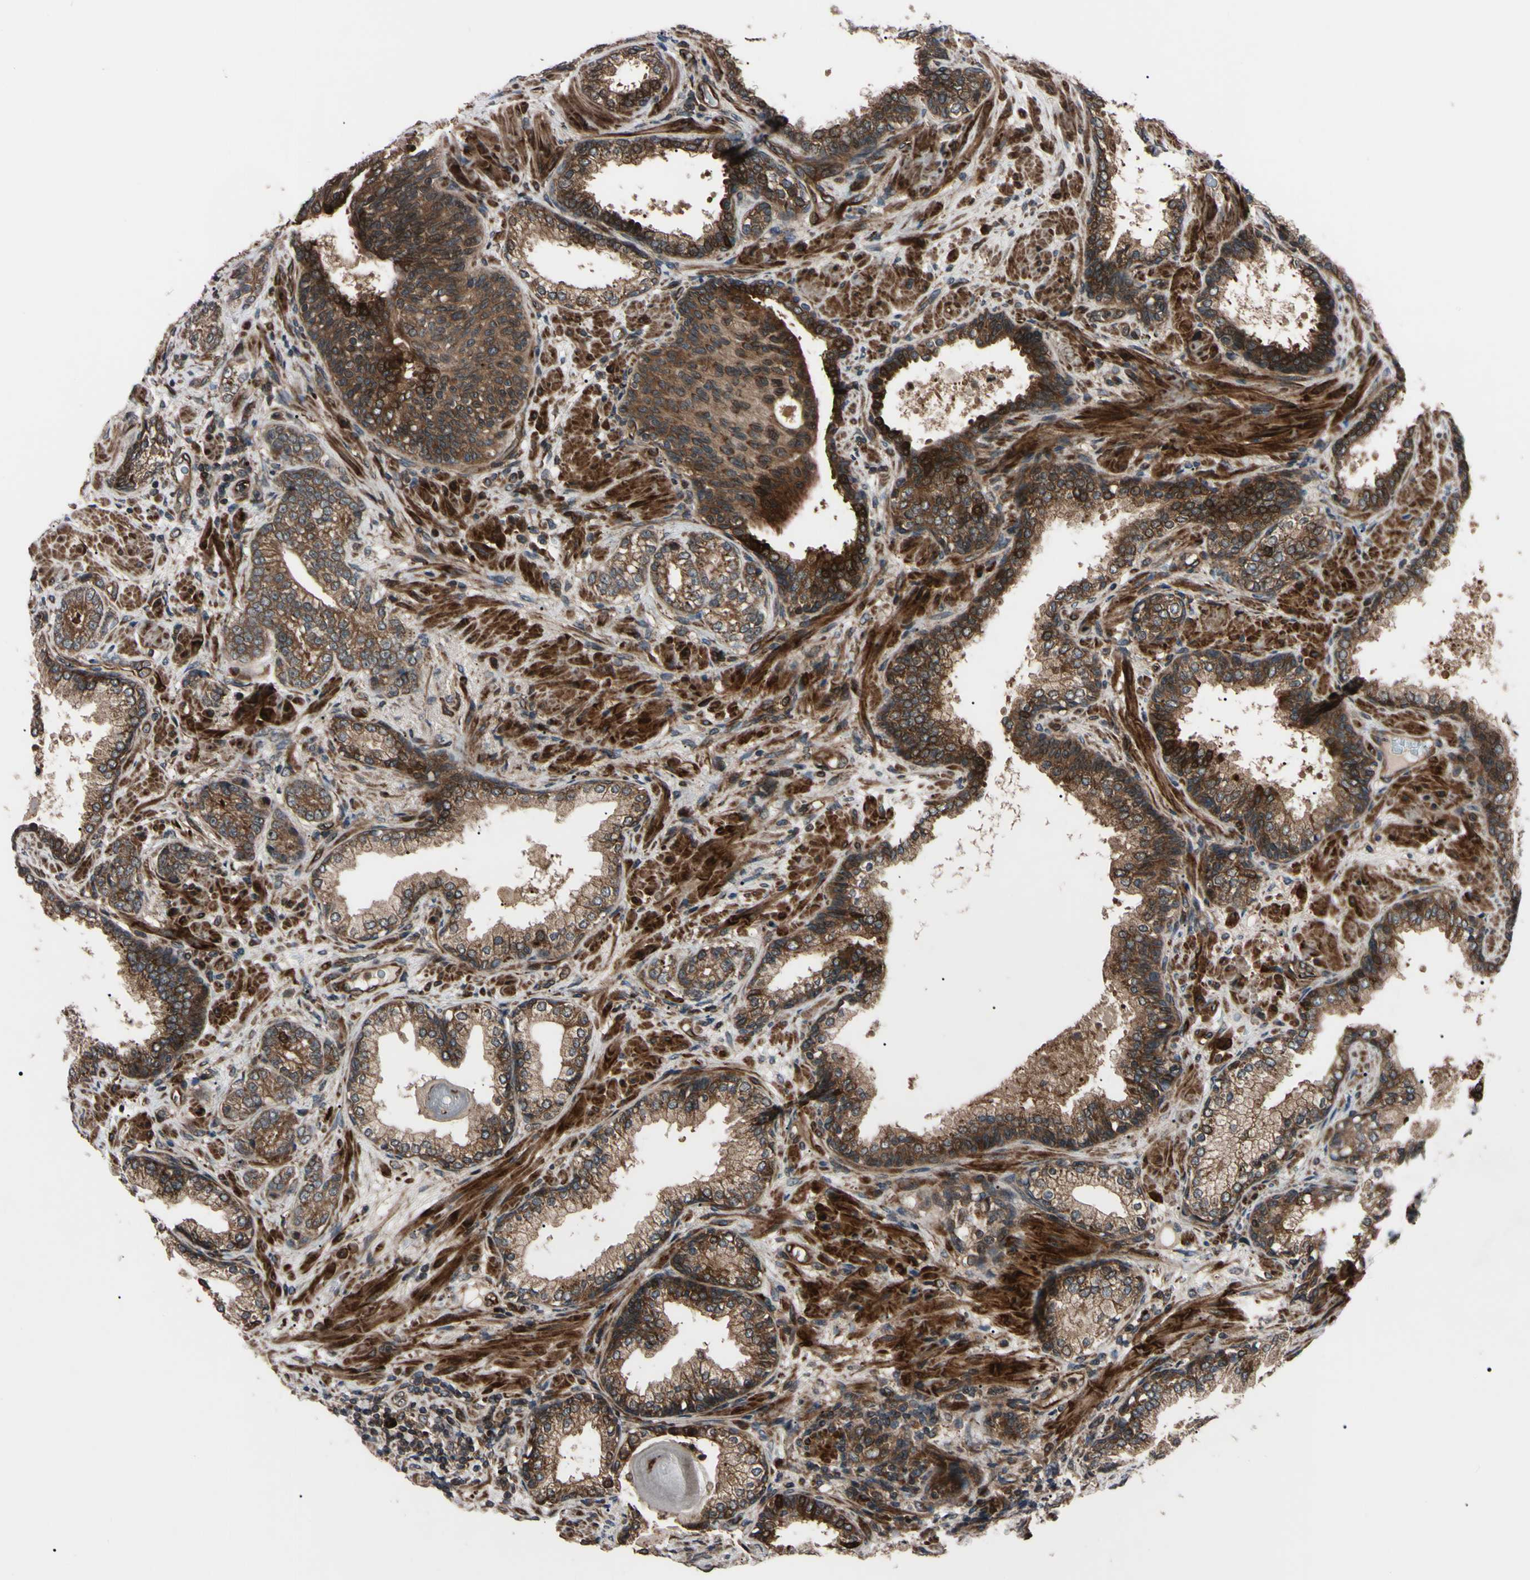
{"staining": {"intensity": "moderate", "quantity": ">75%", "location": "cytoplasmic/membranous"}, "tissue": "prostate cancer", "cell_type": "Tumor cells", "image_type": "cancer", "snomed": [{"axis": "morphology", "description": "Adenocarcinoma, High grade"}, {"axis": "topography", "description": "Prostate"}], "caption": "Tumor cells display moderate cytoplasmic/membranous expression in approximately >75% of cells in prostate adenocarcinoma (high-grade).", "gene": "GUCY1B1", "patient": {"sex": "male", "age": 61}}